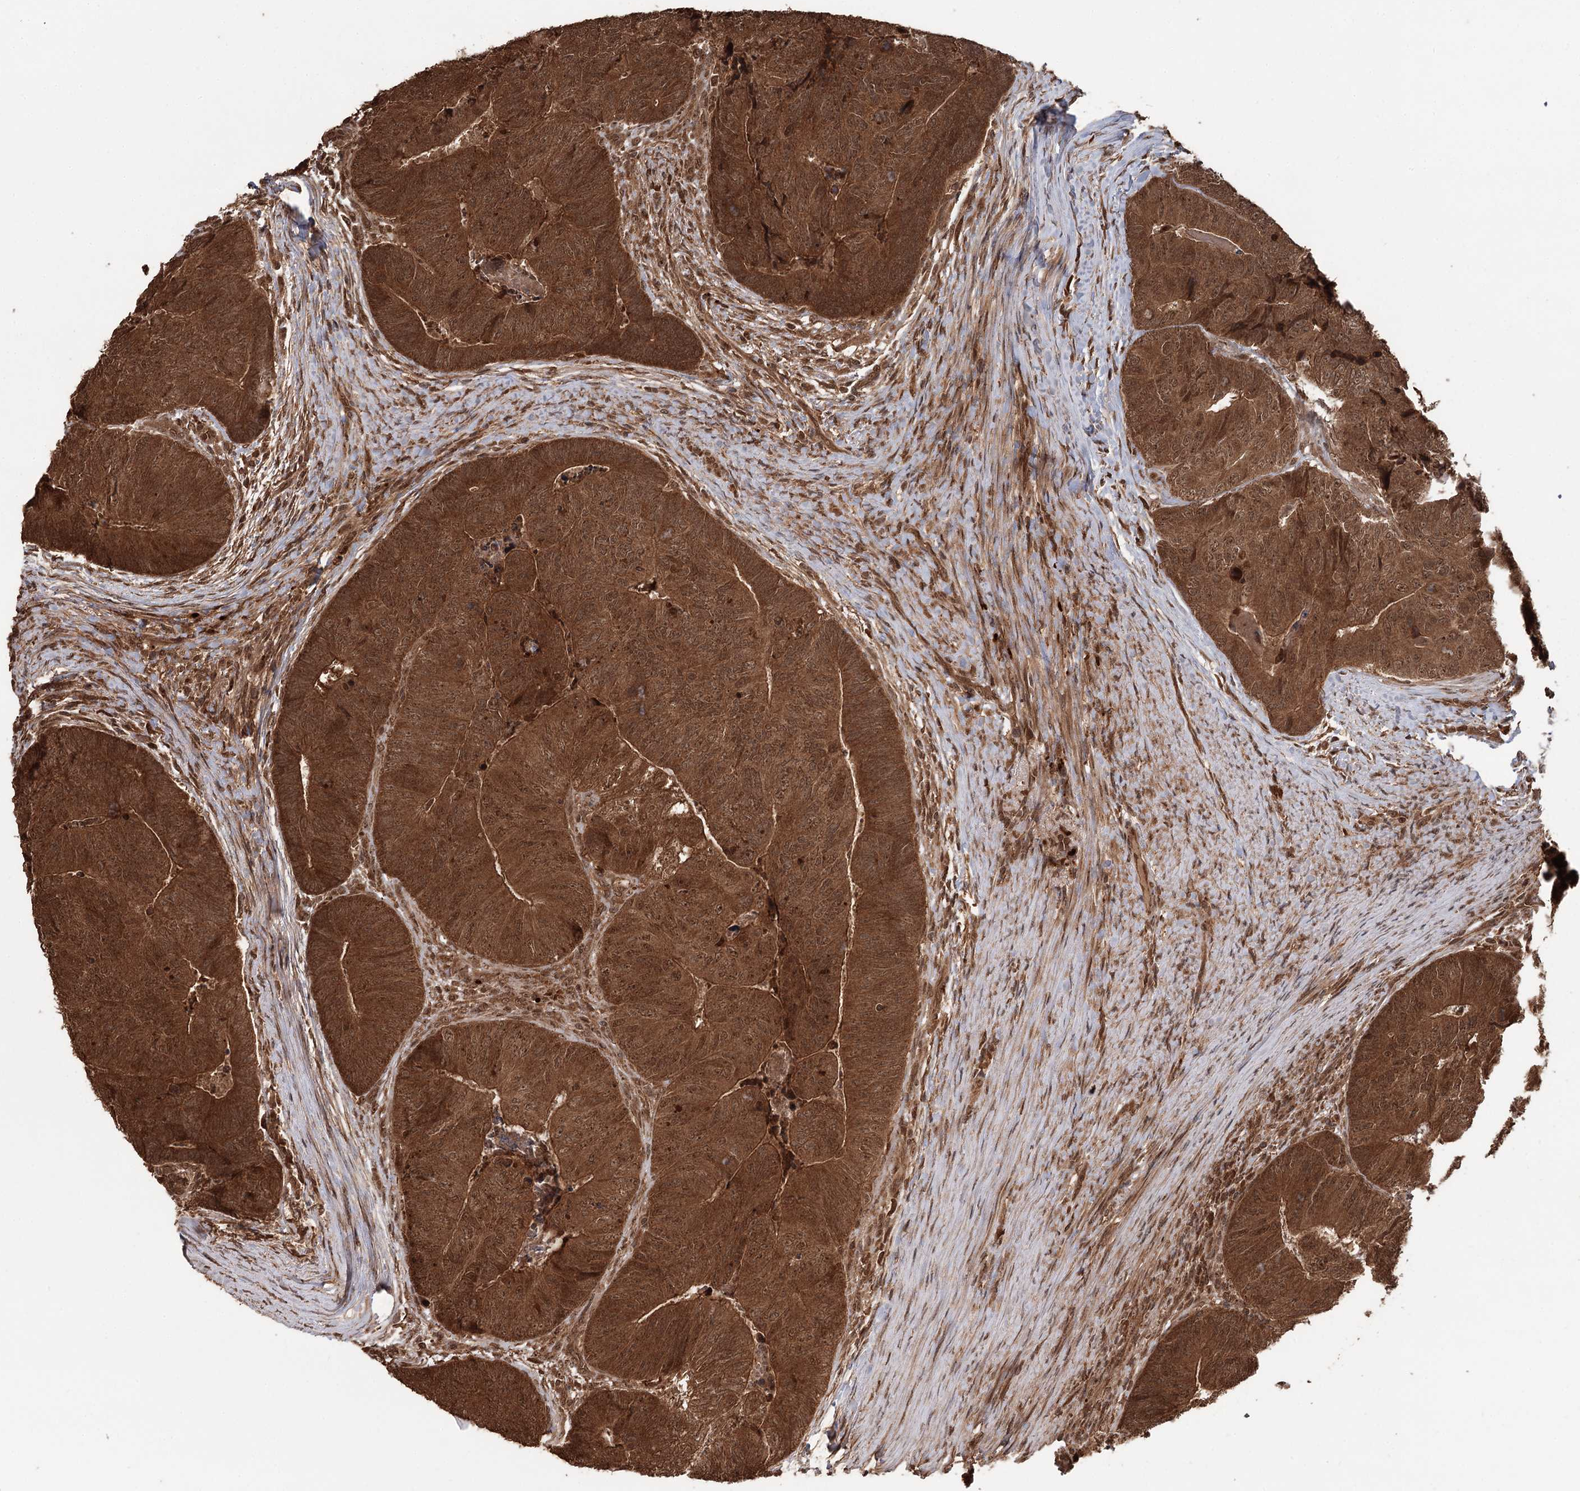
{"staining": {"intensity": "strong", "quantity": ">75%", "location": "cytoplasmic/membranous,nuclear"}, "tissue": "colorectal cancer", "cell_type": "Tumor cells", "image_type": "cancer", "snomed": [{"axis": "morphology", "description": "Adenocarcinoma, NOS"}, {"axis": "topography", "description": "Colon"}], "caption": "Strong cytoplasmic/membranous and nuclear positivity is identified in approximately >75% of tumor cells in colorectal adenocarcinoma.", "gene": "N6AMT1", "patient": {"sex": "female", "age": 67}}